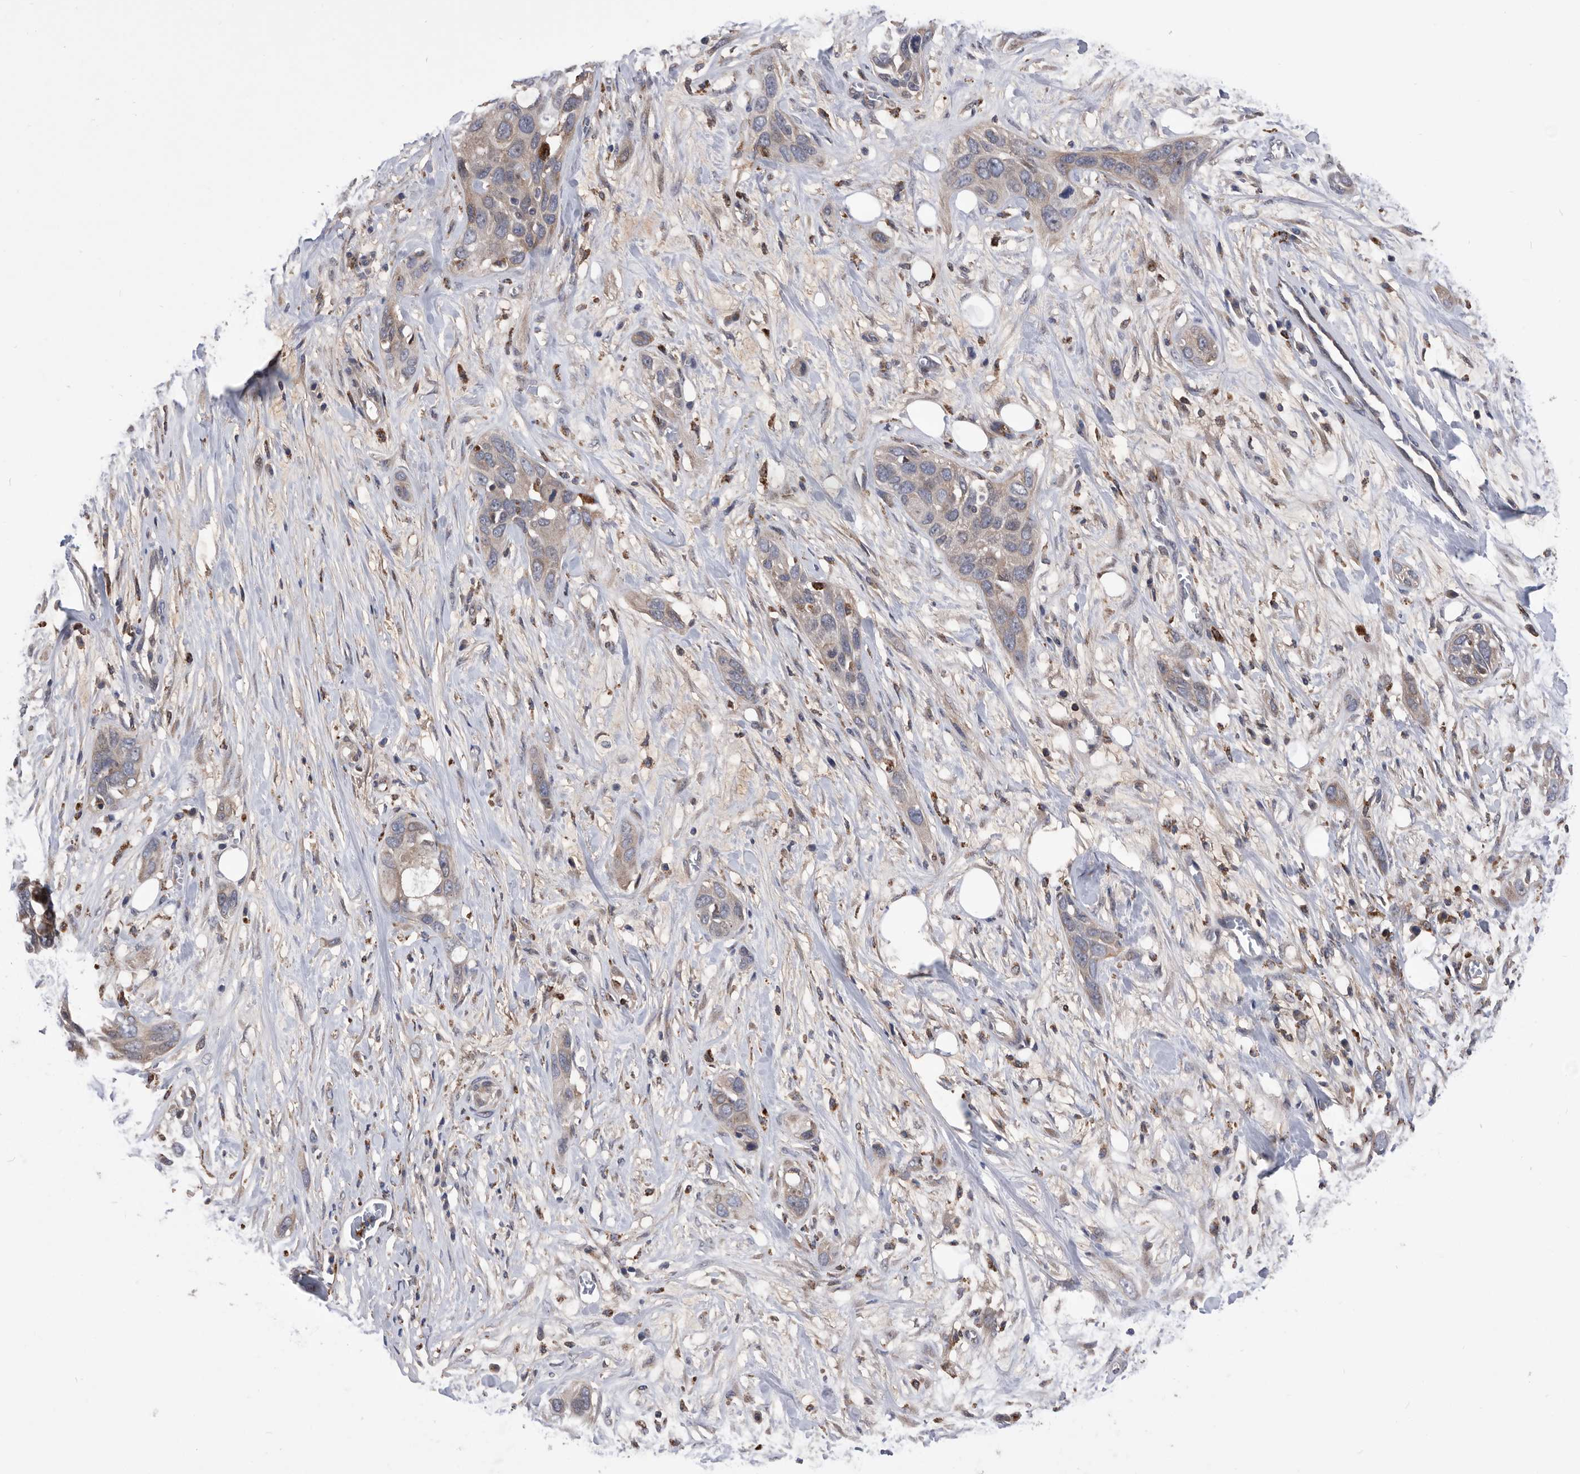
{"staining": {"intensity": "weak", "quantity": "<25%", "location": "cytoplasmic/membranous"}, "tissue": "pancreatic cancer", "cell_type": "Tumor cells", "image_type": "cancer", "snomed": [{"axis": "morphology", "description": "Adenocarcinoma, NOS"}, {"axis": "topography", "description": "Pancreas"}], "caption": "High power microscopy image of an IHC micrograph of pancreatic adenocarcinoma, revealing no significant staining in tumor cells.", "gene": "BAIAP3", "patient": {"sex": "female", "age": 60}}